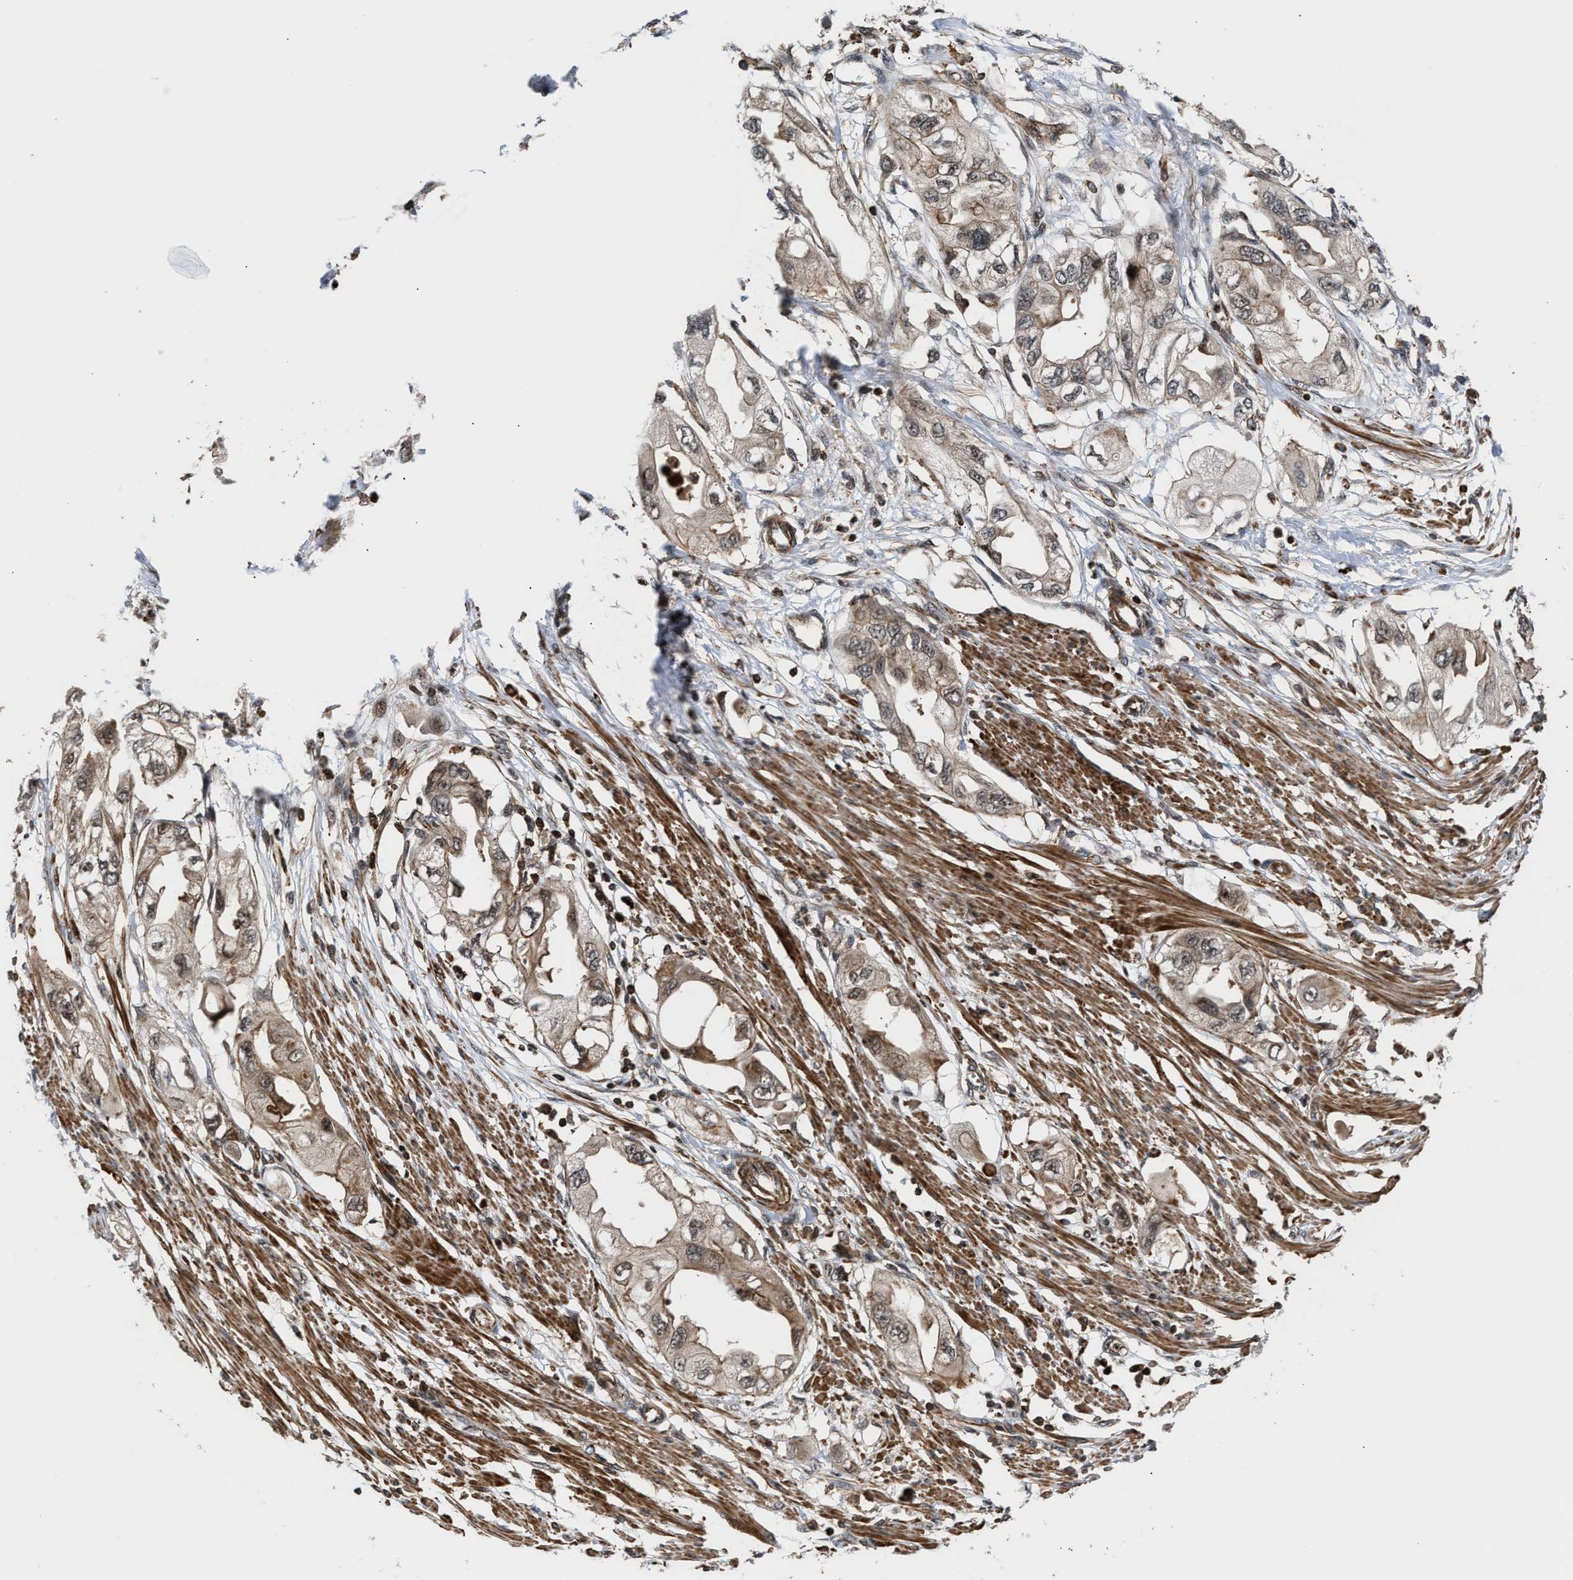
{"staining": {"intensity": "weak", "quantity": "<25%", "location": "cytoplasmic/membranous"}, "tissue": "endometrial cancer", "cell_type": "Tumor cells", "image_type": "cancer", "snomed": [{"axis": "morphology", "description": "Adenocarcinoma, NOS"}, {"axis": "topography", "description": "Endometrium"}], "caption": "Tumor cells are negative for protein expression in human endometrial cancer. Brightfield microscopy of immunohistochemistry (IHC) stained with DAB (brown) and hematoxylin (blue), captured at high magnification.", "gene": "STAU2", "patient": {"sex": "female", "age": 67}}